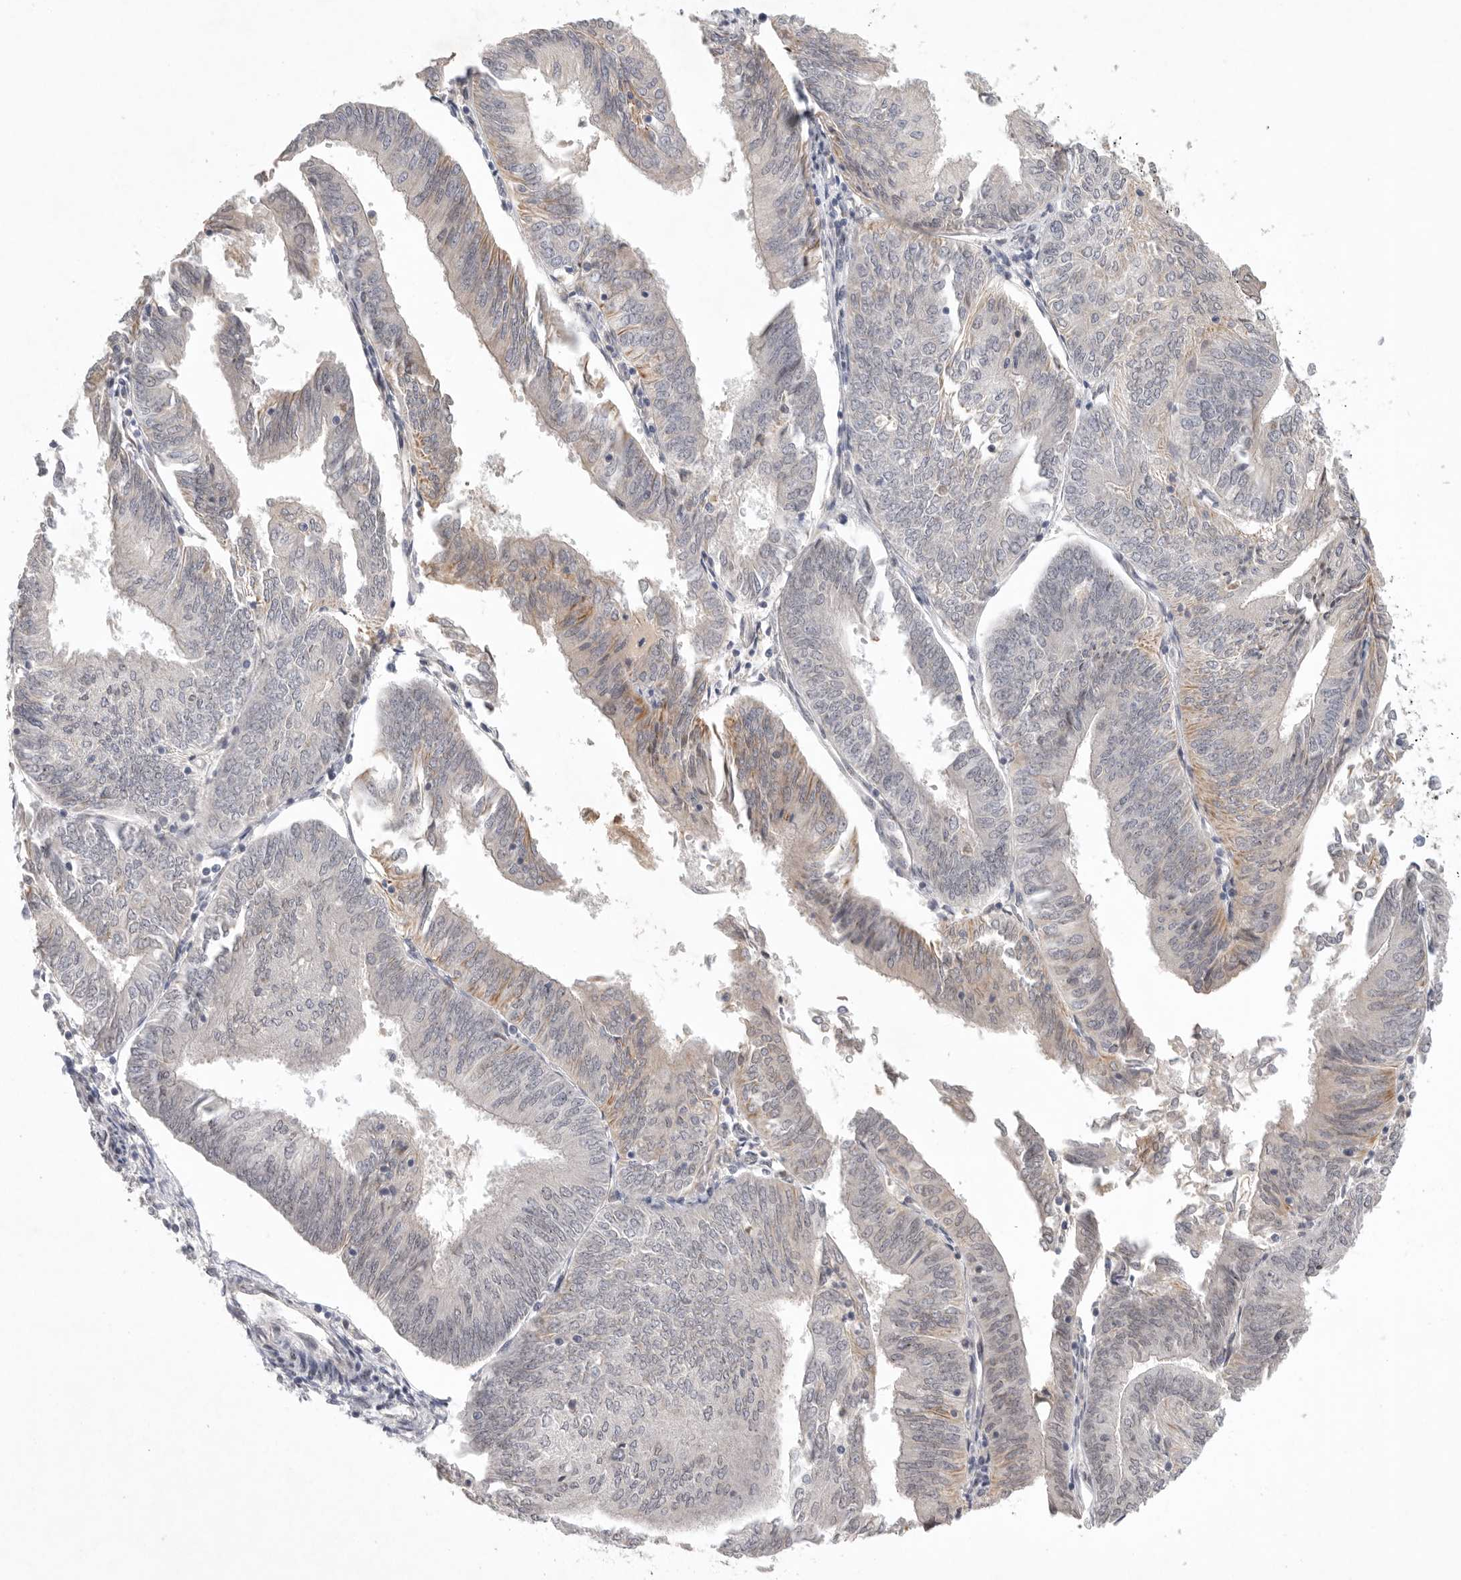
{"staining": {"intensity": "moderate", "quantity": "<25%", "location": "cytoplasmic/membranous,nuclear"}, "tissue": "endometrial cancer", "cell_type": "Tumor cells", "image_type": "cancer", "snomed": [{"axis": "morphology", "description": "Adenocarcinoma, NOS"}, {"axis": "topography", "description": "Endometrium"}], "caption": "About <25% of tumor cells in human endometrial cancer reveal moderate cytoplasmic/membranous and nuclear protein positivity as visualized by brown immunohistochemical staining.", "gene": "LEMD3", "patient": {"sex": "female", "age": 58}}